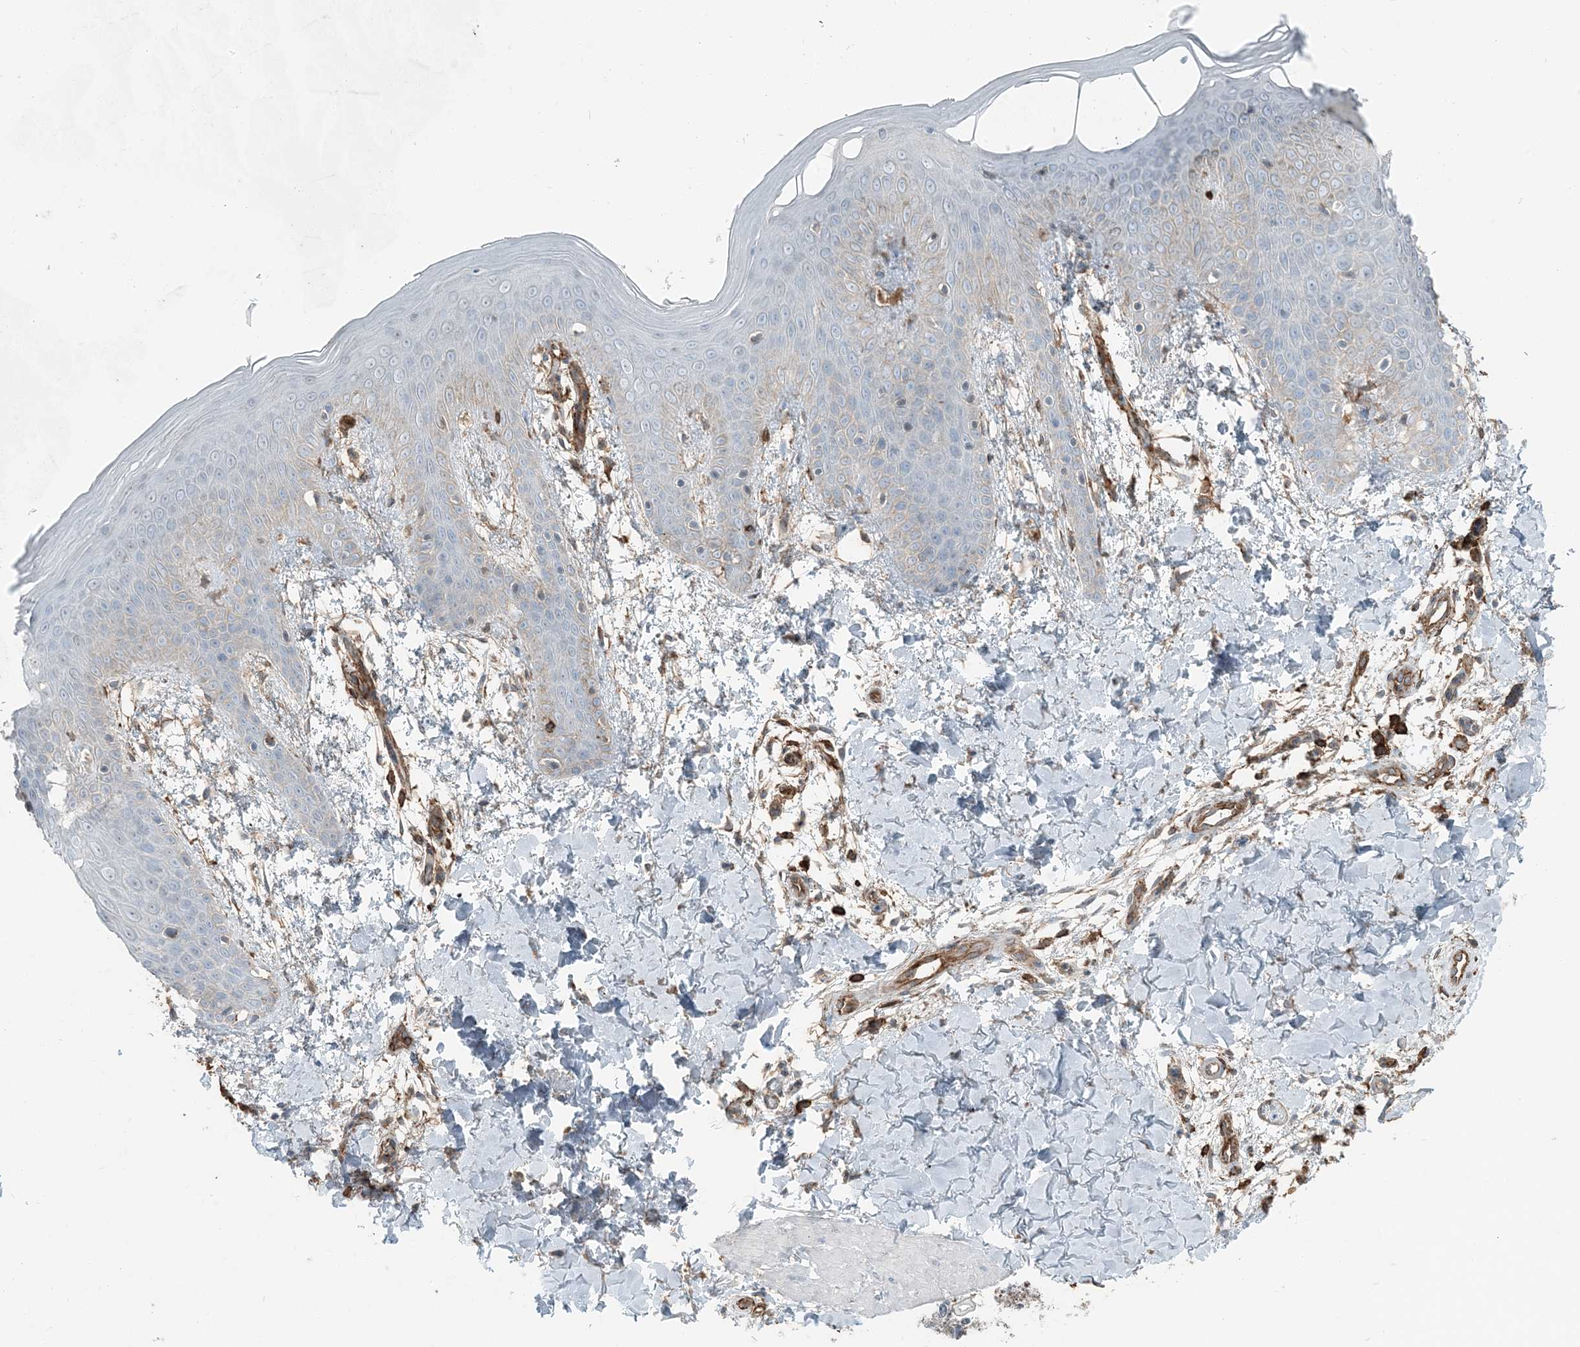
{"staining": {"intensity": "strong", "quantity": ">75%", "location": "cytoplasmic/membranous"}, "tissue": "skin", "cell_type": "Fibroblasts", "image_type": "normal", "snomed": [{"axis": "morphology", "description": "Normal tissue, NOS"}, {"axis": "topography", "description": "Skin"}], "caption": "Strong cytoplasmic/membranous staining for a protein is present in about >75% of fibroblasts of unremarkable skin using IHC.", "gene": "APOBEC3C", "patient": {"sex": "male", "age": 36}}